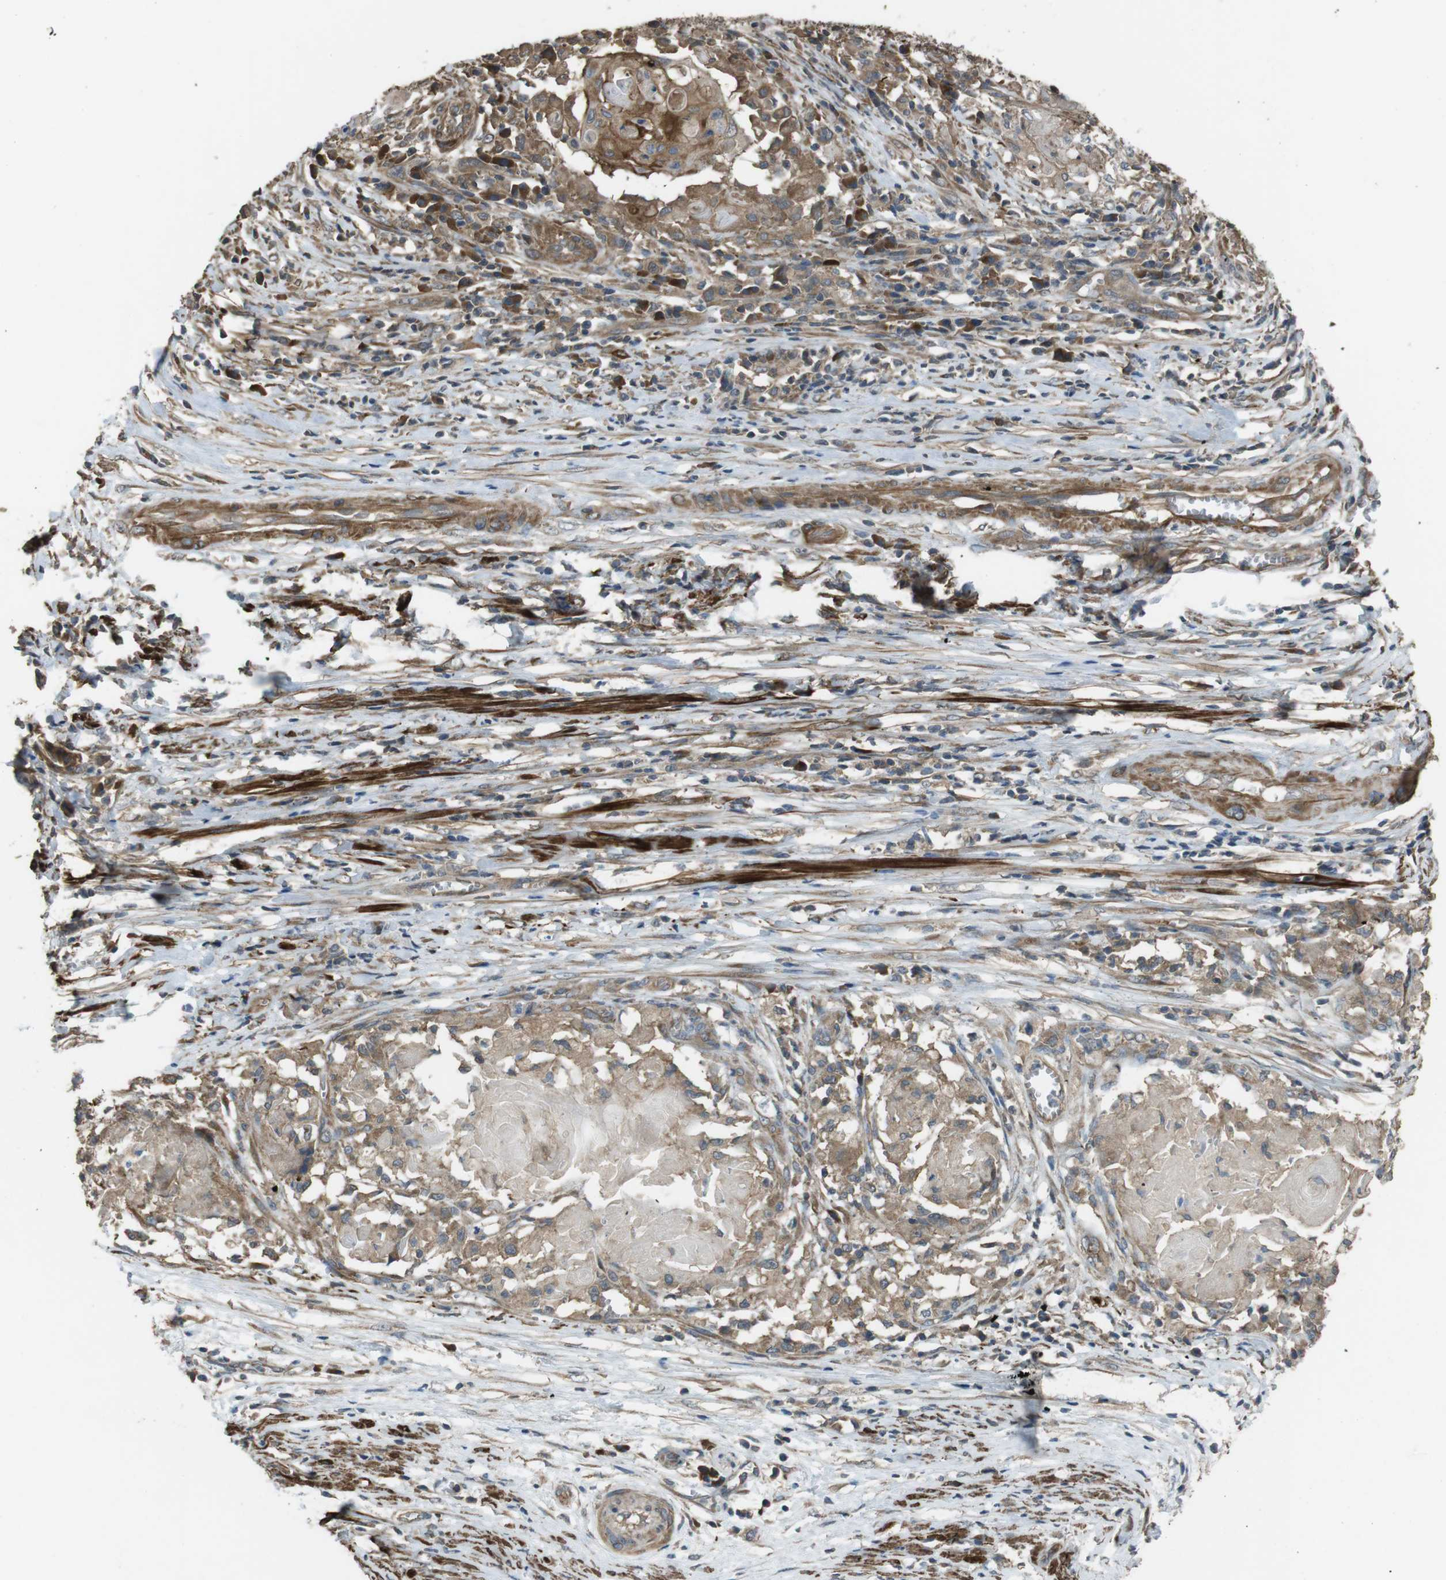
{"staining": {"intensity": "moderate", "quantity": ">75%", "location": "cytoplasmic/membranous"}, "tissue": "cervical cancer", "cell_type": "Tumor cells", "image_type": "cancer", "snomed": [{"axis": "morphology", "description": "Squamous cell carcinoma, NOS"}, {"axis": "topography", "description": "Cervix"}], "caption": "Immunohistochemical staining of human cervical cancer exhibits moderate cytoplasmic/membranous protein positivity in approximately >75% of tumor cells.", "gene": "FUT2", "patient": {"sex": "female", "age": 39}}